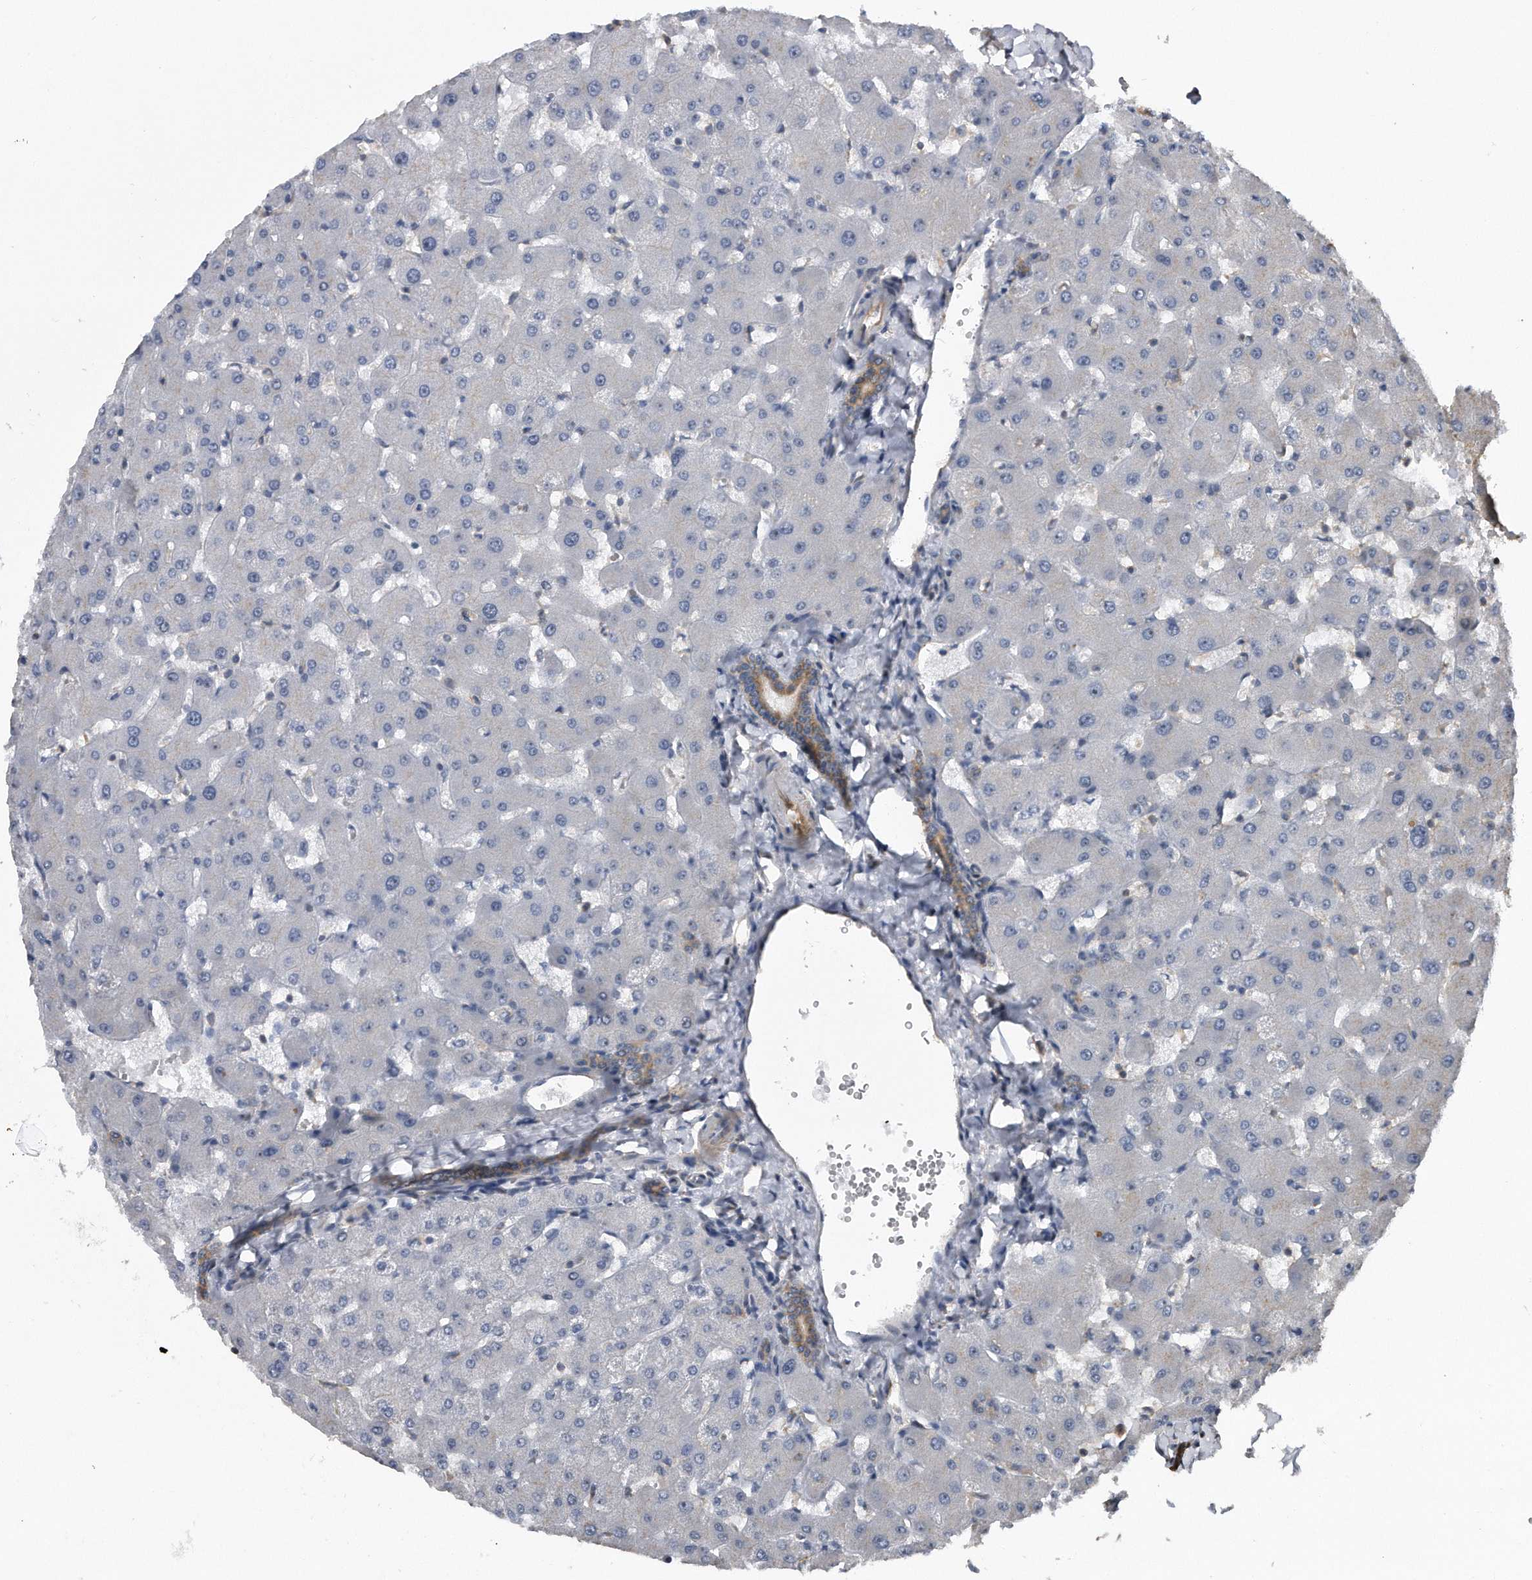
{"staining": {"intensity": "moderate", "quantity": ">75%", "location": "cytoplasmic/membranous"}, "tissue": "liver", "cell_type": "Cholangiocytes", "image_type": "normal", "snomed": [{"axis": "morphology", "description": "Normal tissue, NOS"}, {"axis": "topography", "description": "Liver"}], "caption": "Immunohistochemistry histopathology image of normal human liver stained for a protein (brown), which demonstrates medium levels of moderate cytoplasmic/membranous expression in about >75% of cholangiocytes.", "gene": "KCND3", "patient": {"sex": "female", "age": 63}}